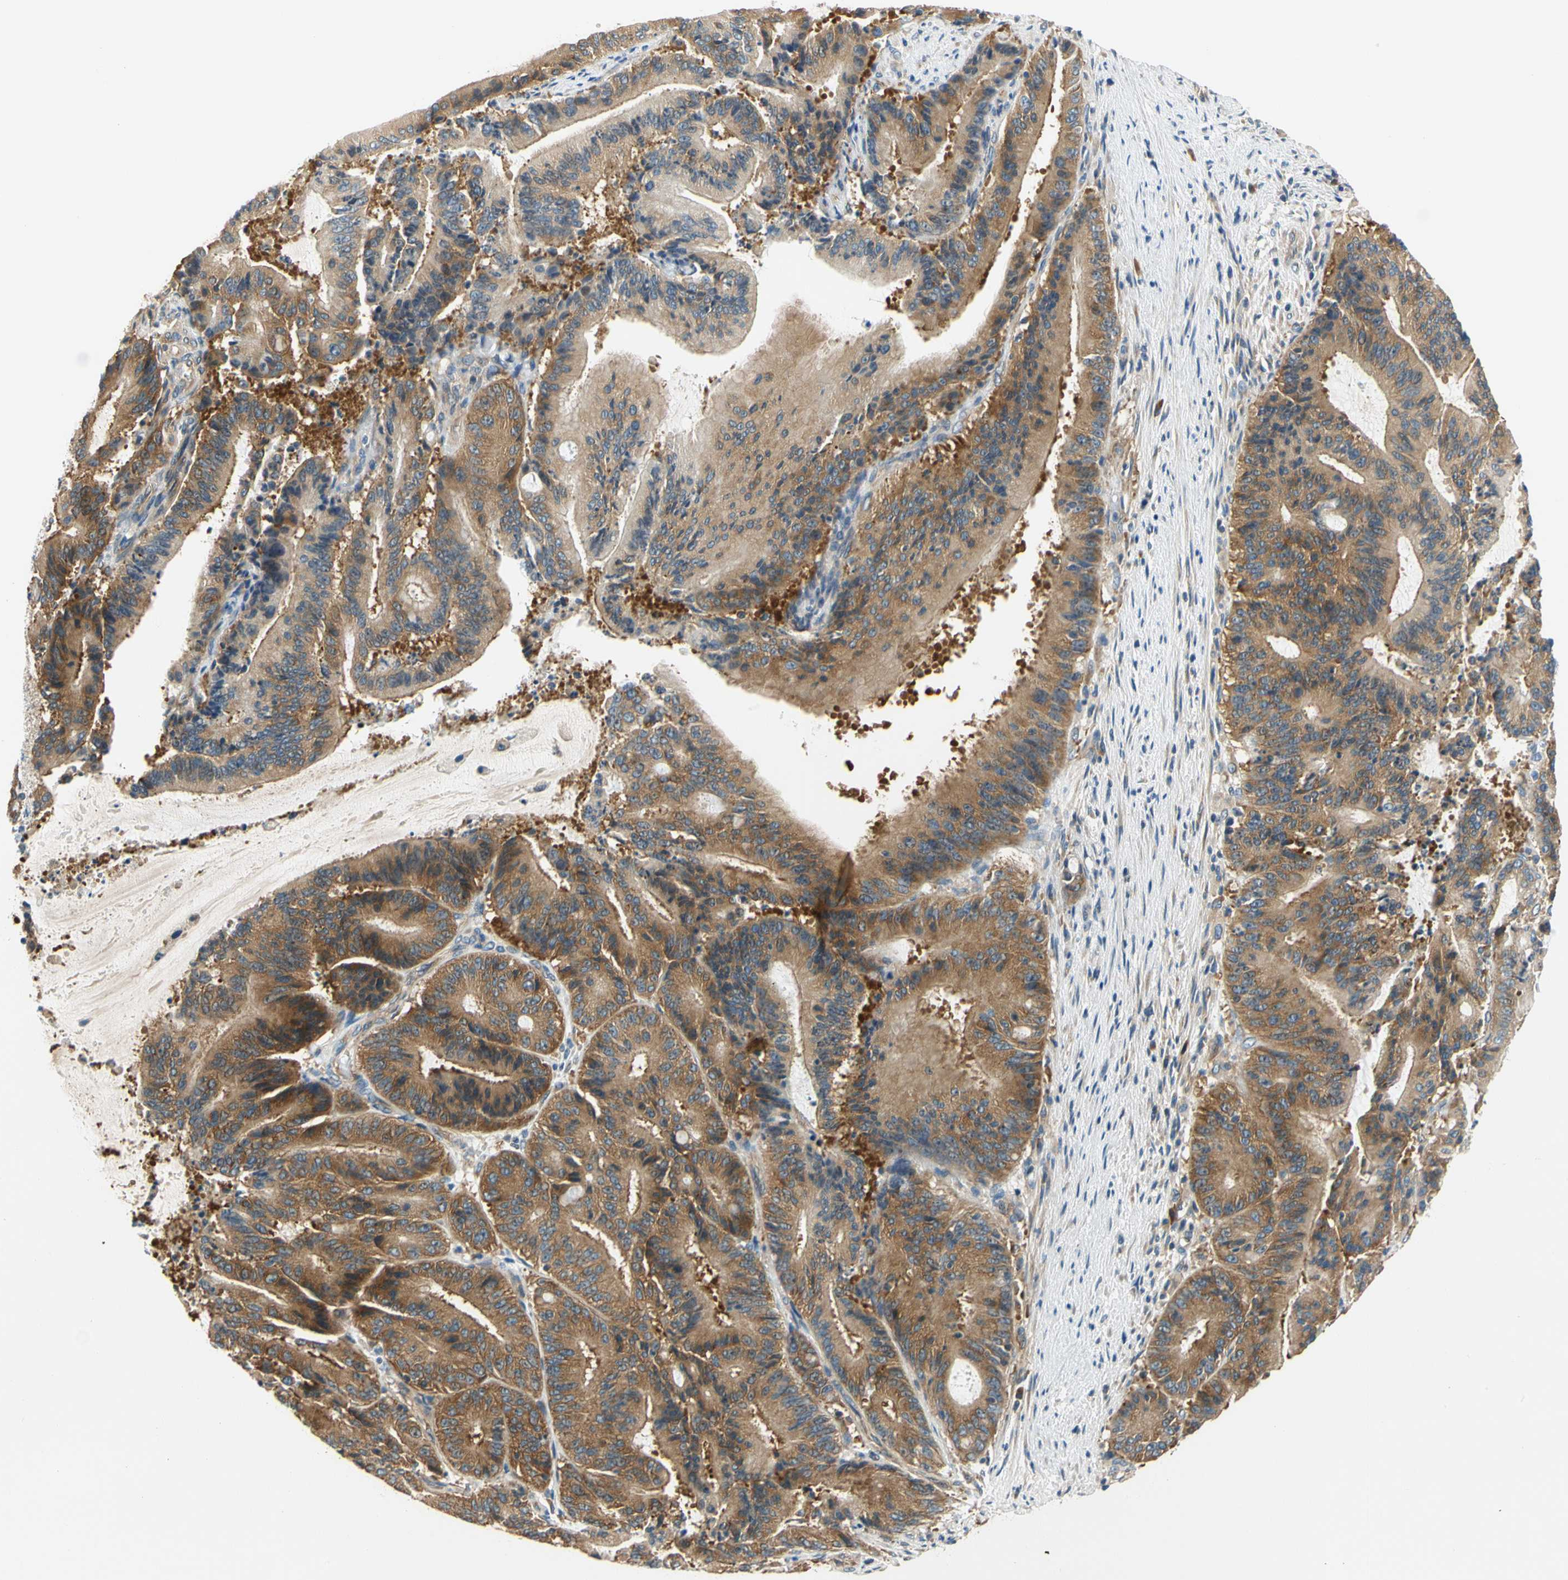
{"staining": {"intensity": "moderate", "quantity": ">75%", "location": "cytoplasmic/membranous"}, "tissue": "liver cancer", "cell_type": "Tumor cells", "image_type": "cancer", "snomed": [{"axis": "morphology", "description": "Cholangiocarcinoma"}, {"axis": "topography", "description": "Liver"}], "caption": "DAB (3,3'-diaminobenzidine) immunohistochemical staining of human cholangiocarcinoma (liver) demonstrates moderate cytoplasmic/membranous protein positivity in approximately >75% of tumor cells.", "gene": "LRRC47", "patient": {"sex": "female", "age": 73}}